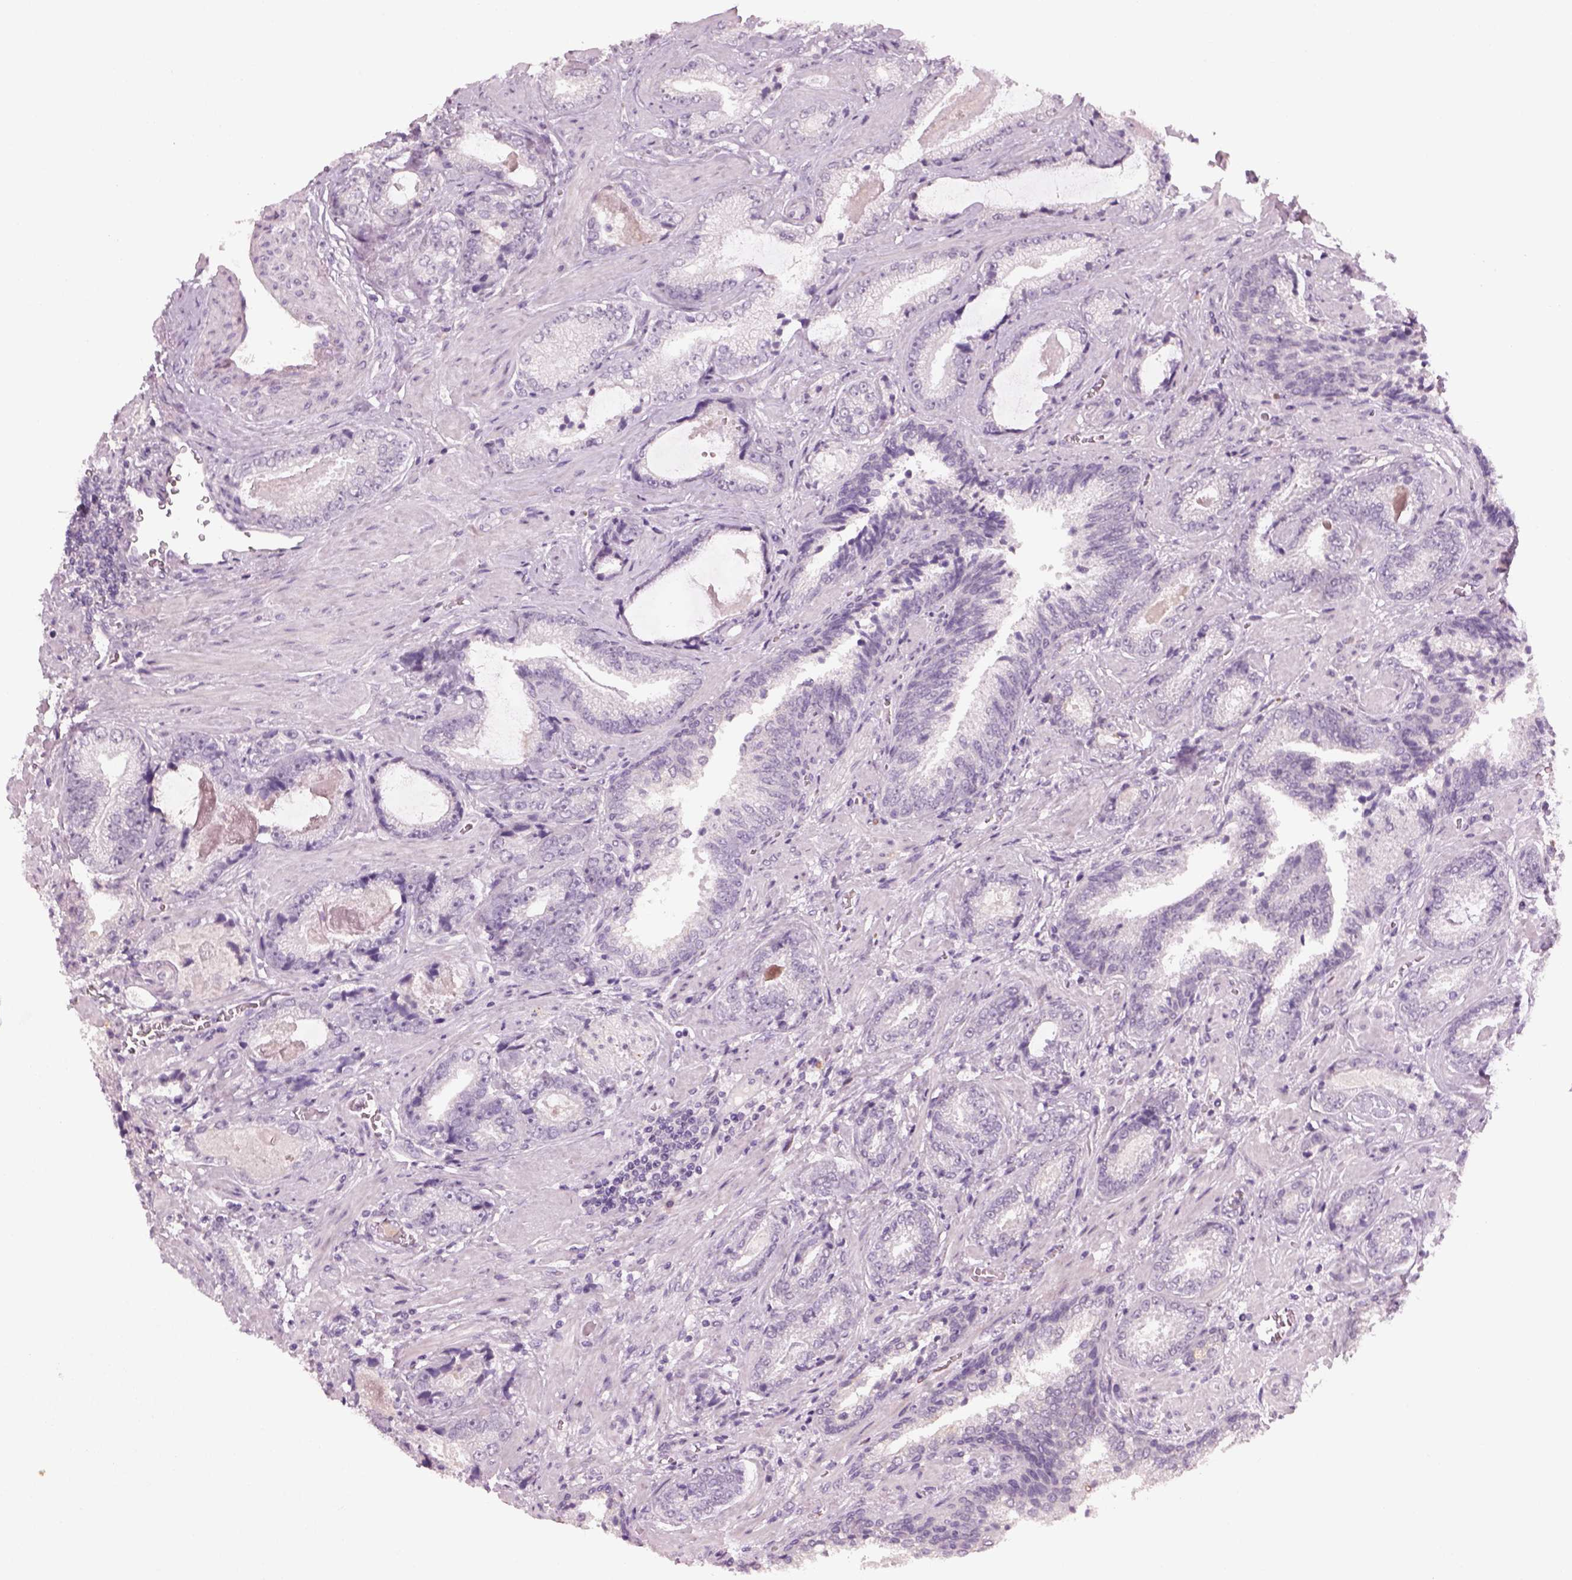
{"staining": {"intensity": "negative", "quantity": "none", "location": "none"}, "tissue": "prostate cancer", "cell_type": "Tumor cells", "image_type": "cancer", "snomed": [{"axis": "morphology", "description": "Adenocarcinoma, Low grade"}, {"axis": "topography", "description": "Prostate"}], "caption": "Tumor cells show no significant protein staining in prostate cancer.", "gene": "PENK", "patient": {"sex": "male", "age": 61}}